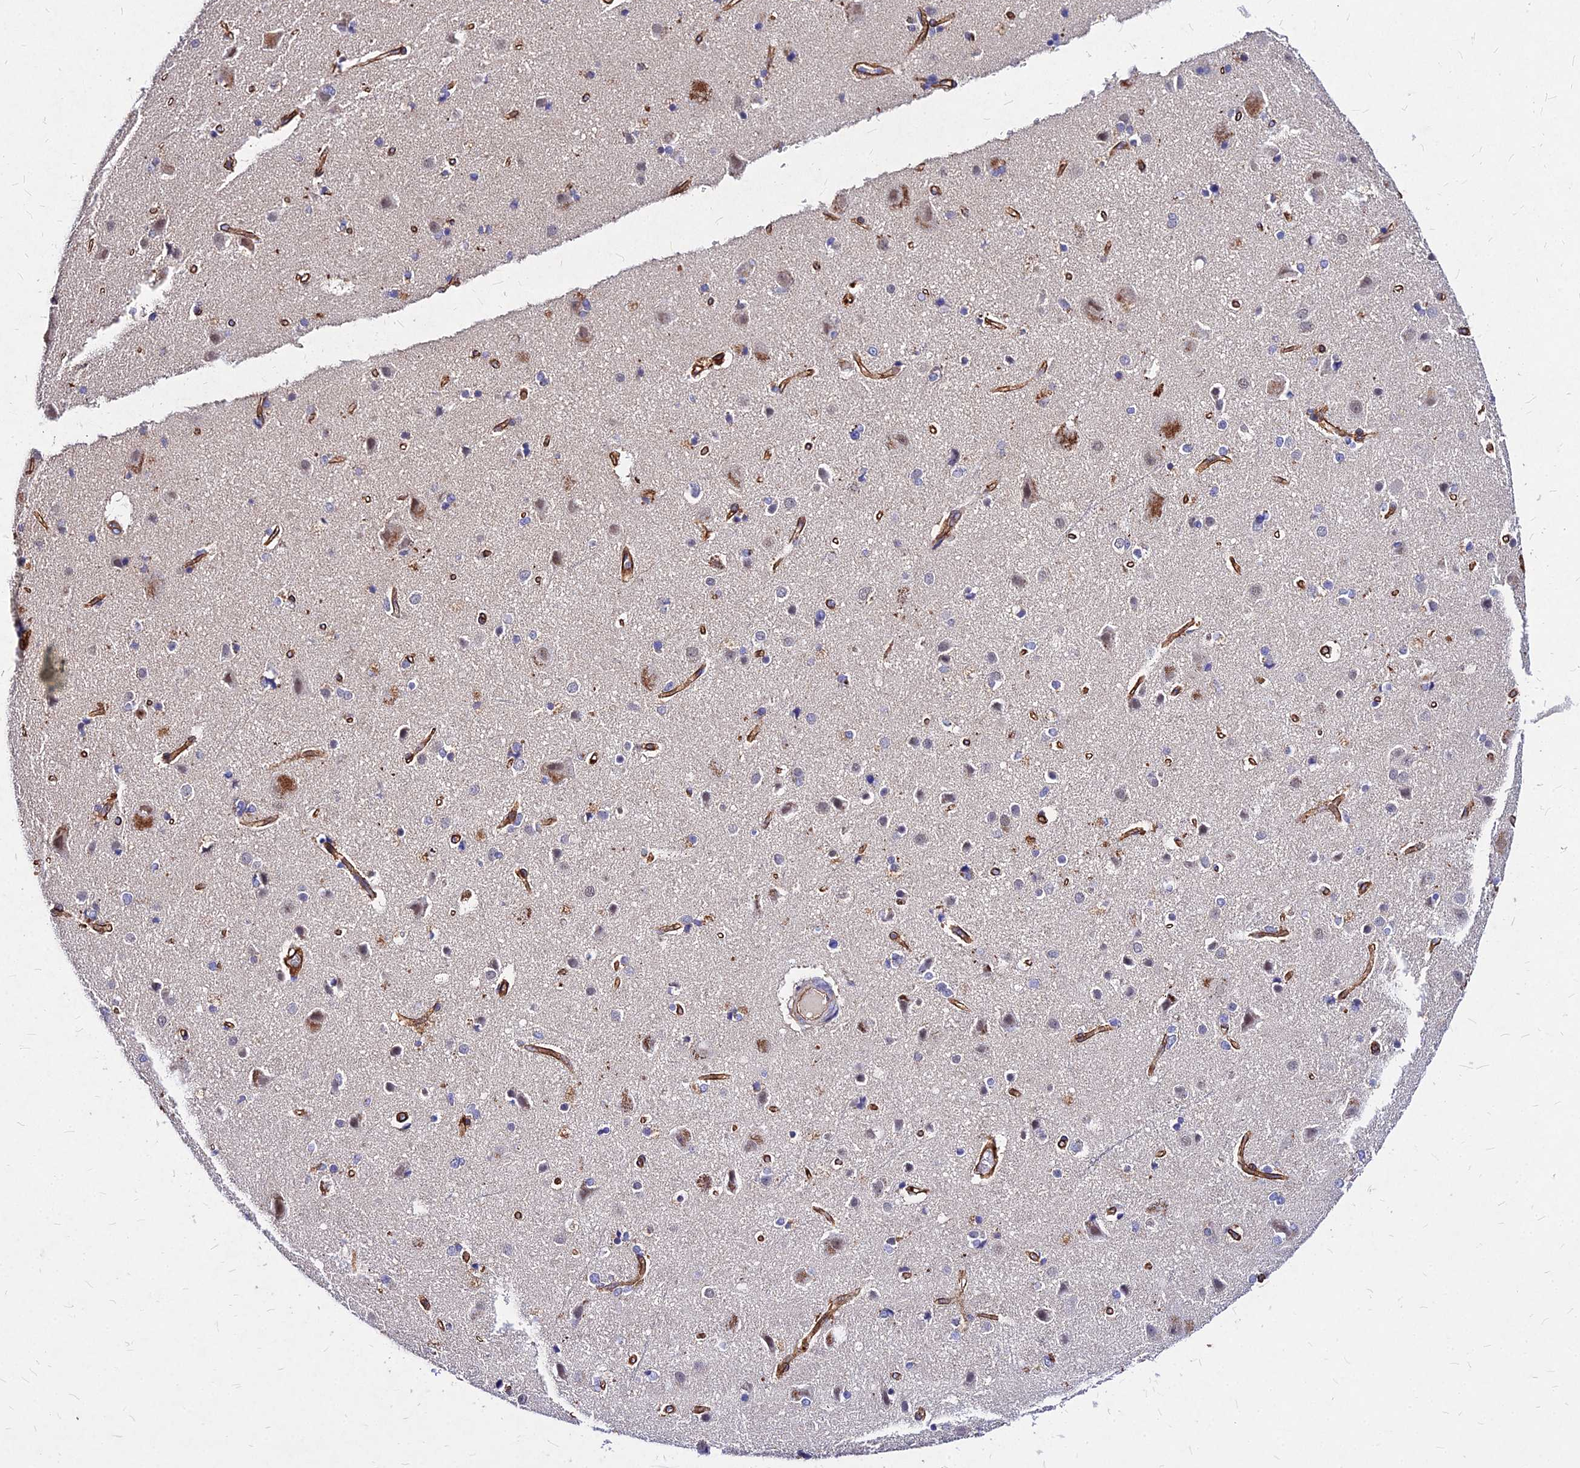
{"staining": {"intensity": "strong", "quantity": ">75%", "location": "cytoplasmic/membranous"}, "tissue": "cerebral cortex", "cell_type": "Endothelial cells", "image_type": "normal", "snomed": [{"axis": "morphology", "description": "Normal tissue, NOS"}, {"axis": "topography", "description": "Cerebral cortex"}], "caption": "Brown immunohistochemical staining in normal cerebral cortex reveals strong cytoplasmic/membranous staining in approximately >75% of endothelial cells.", "gene": "EFCC1", "patient": {"sex": "female", "age": 54}}